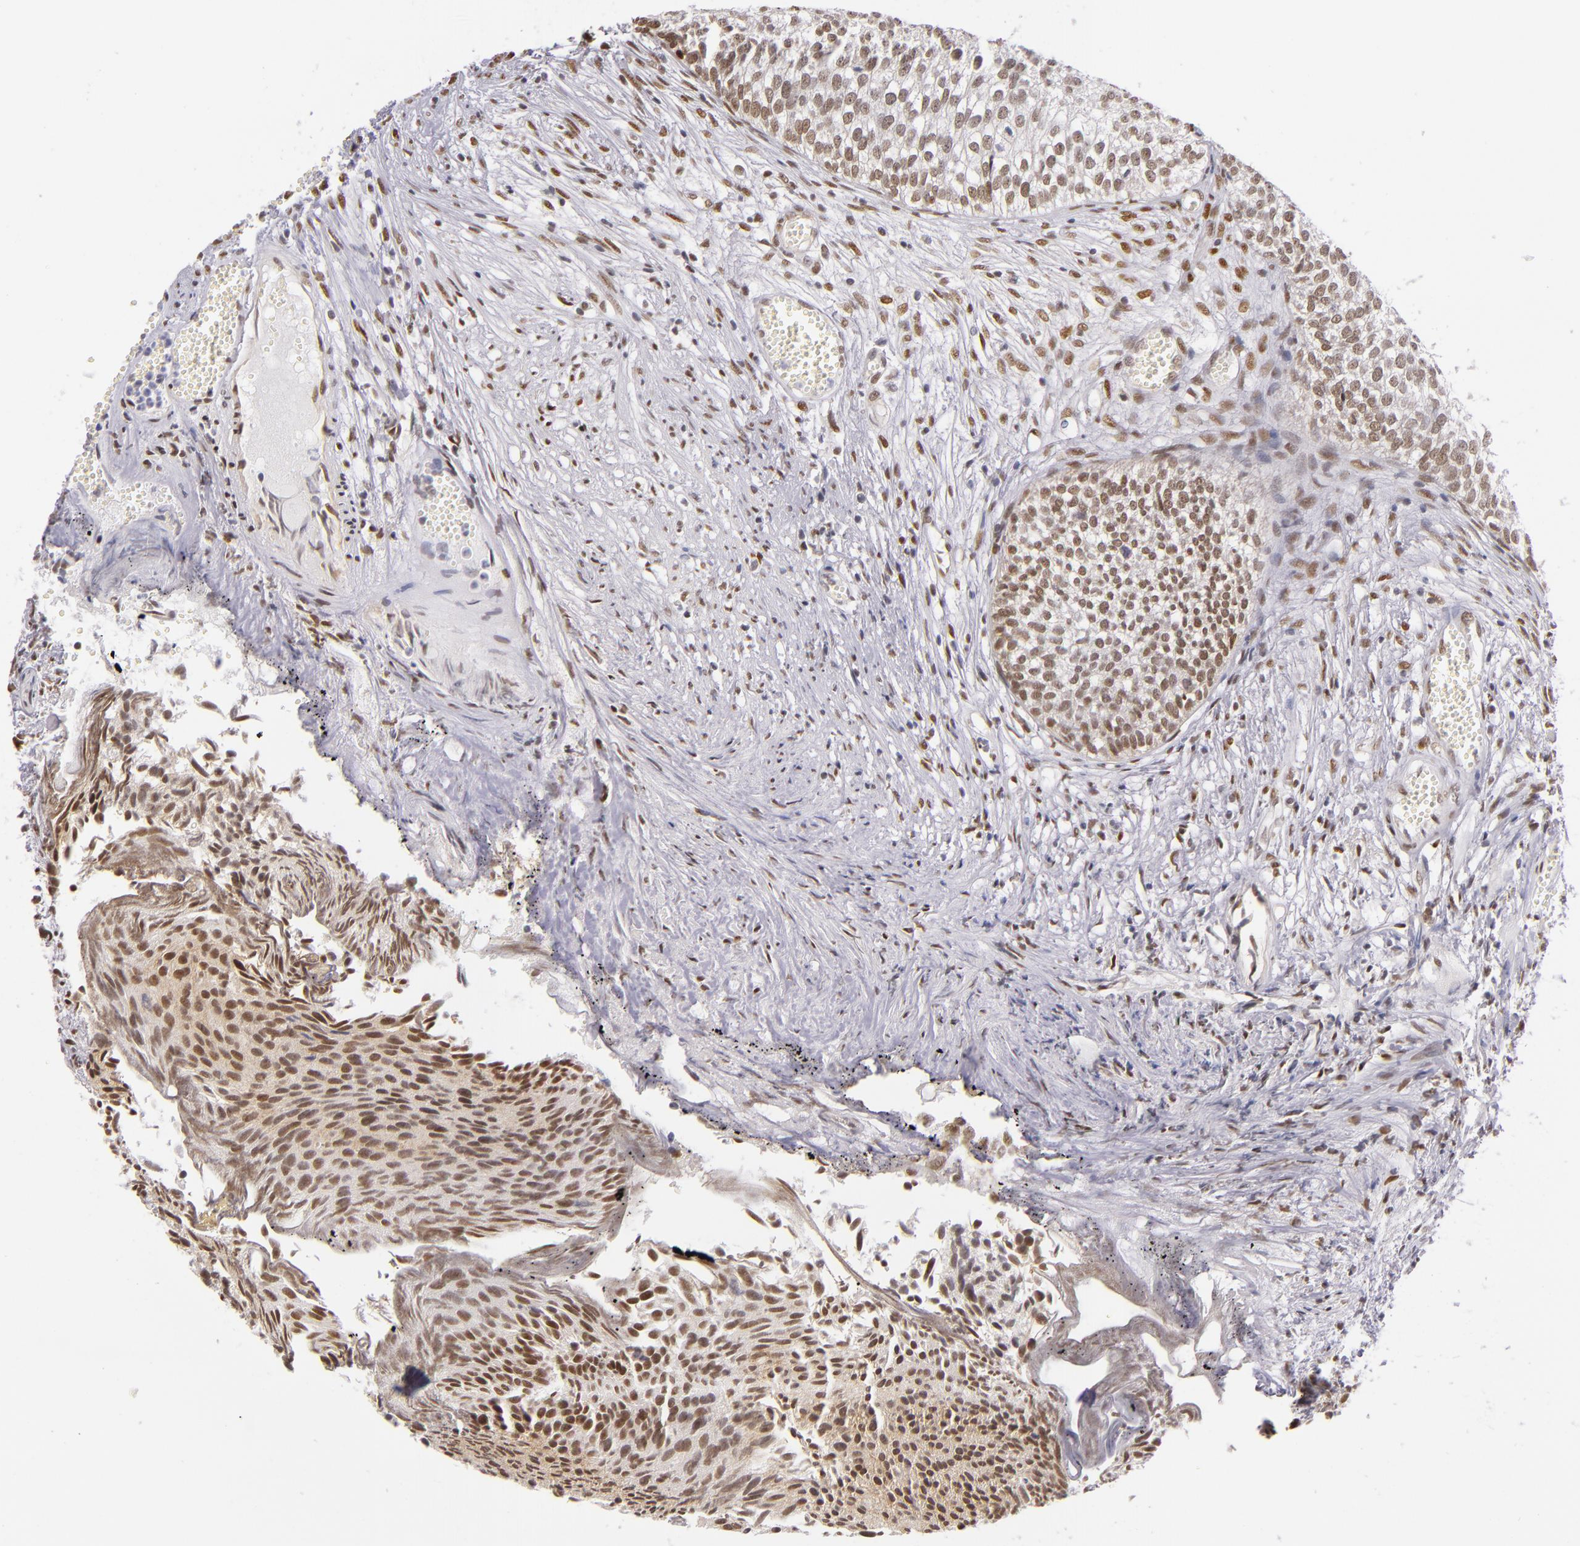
{"staining": {"intensity": "moderate", "quantity": ">75%", "location": "nuclear"}, "tissue": "urothelial cancer", "cell_type": "Tumor cells", "image_type": "cancer", "snomed": [{"axis": "morphology", "description": "Urothelial carcinoma, Low grade"}, {"axis": "topography", "description": "Urinary bladder"}], "caption": "This photomicrograph displays IHC staining of urothelial cancer, with medium moderate nuclear positivity in about >75% of tumor cells.", "gene": "NCOR2", "patient": {"sex": "male", "age": 84}}